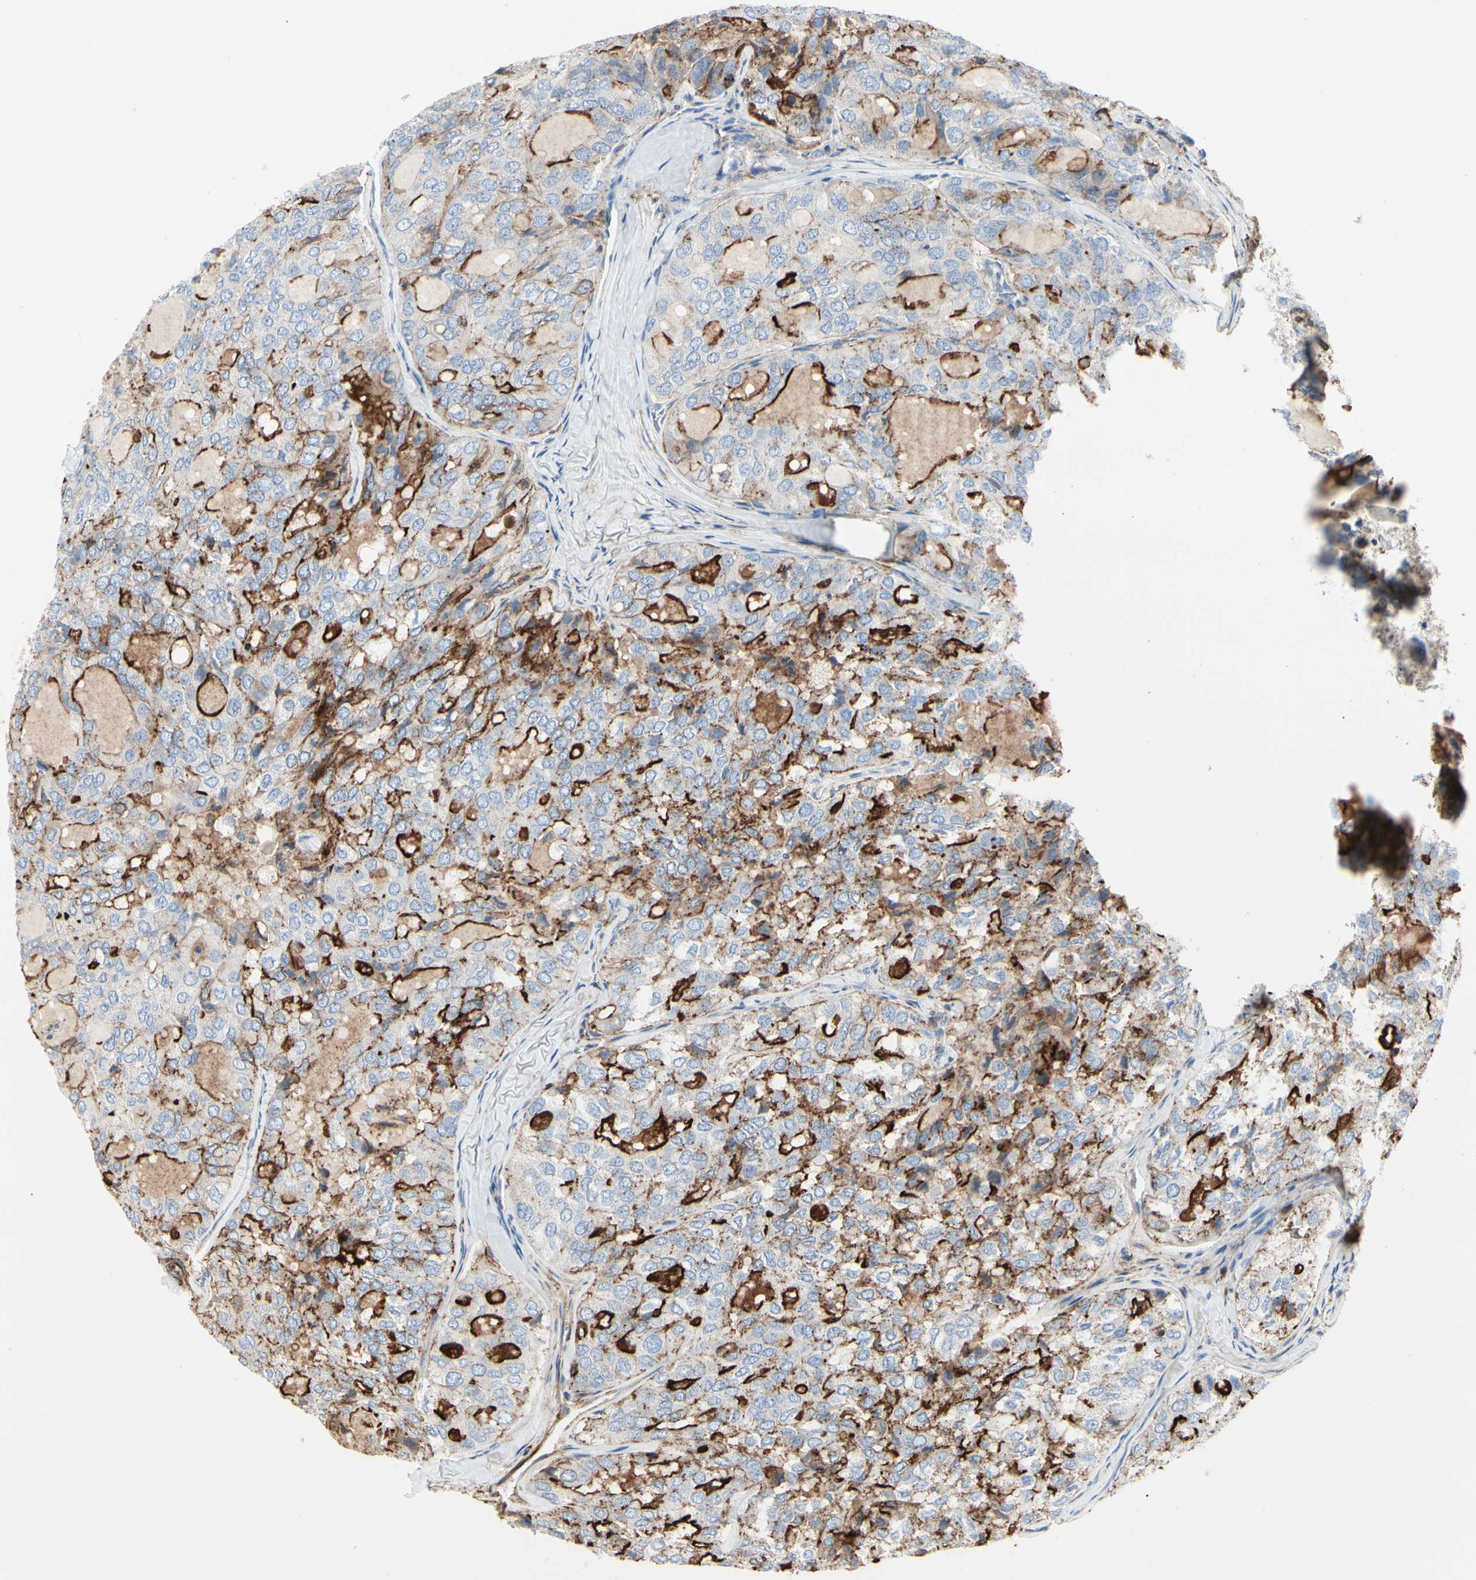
{"staining": {"intensity": "weak", "quantity": "<25%", "location": "cytoplasmic/membranous"}, "tissue": "thyroid cancer", "cell_type": "Tumor cells", "image_type": "cancer", "snomed": [{"axis": "morphology", "description": "Follicular adenoma carcinoma, NOS"}, {"axis": "topography", "description": "Thyroid gland"}], "caption": "Follicular adenoma carcinoma (thyroid) was stained to show a protein in brown. There is no significant staining in tumor cells.", "gene": "CLEC2B", "patient": {"sex": "male", "age": 75}}